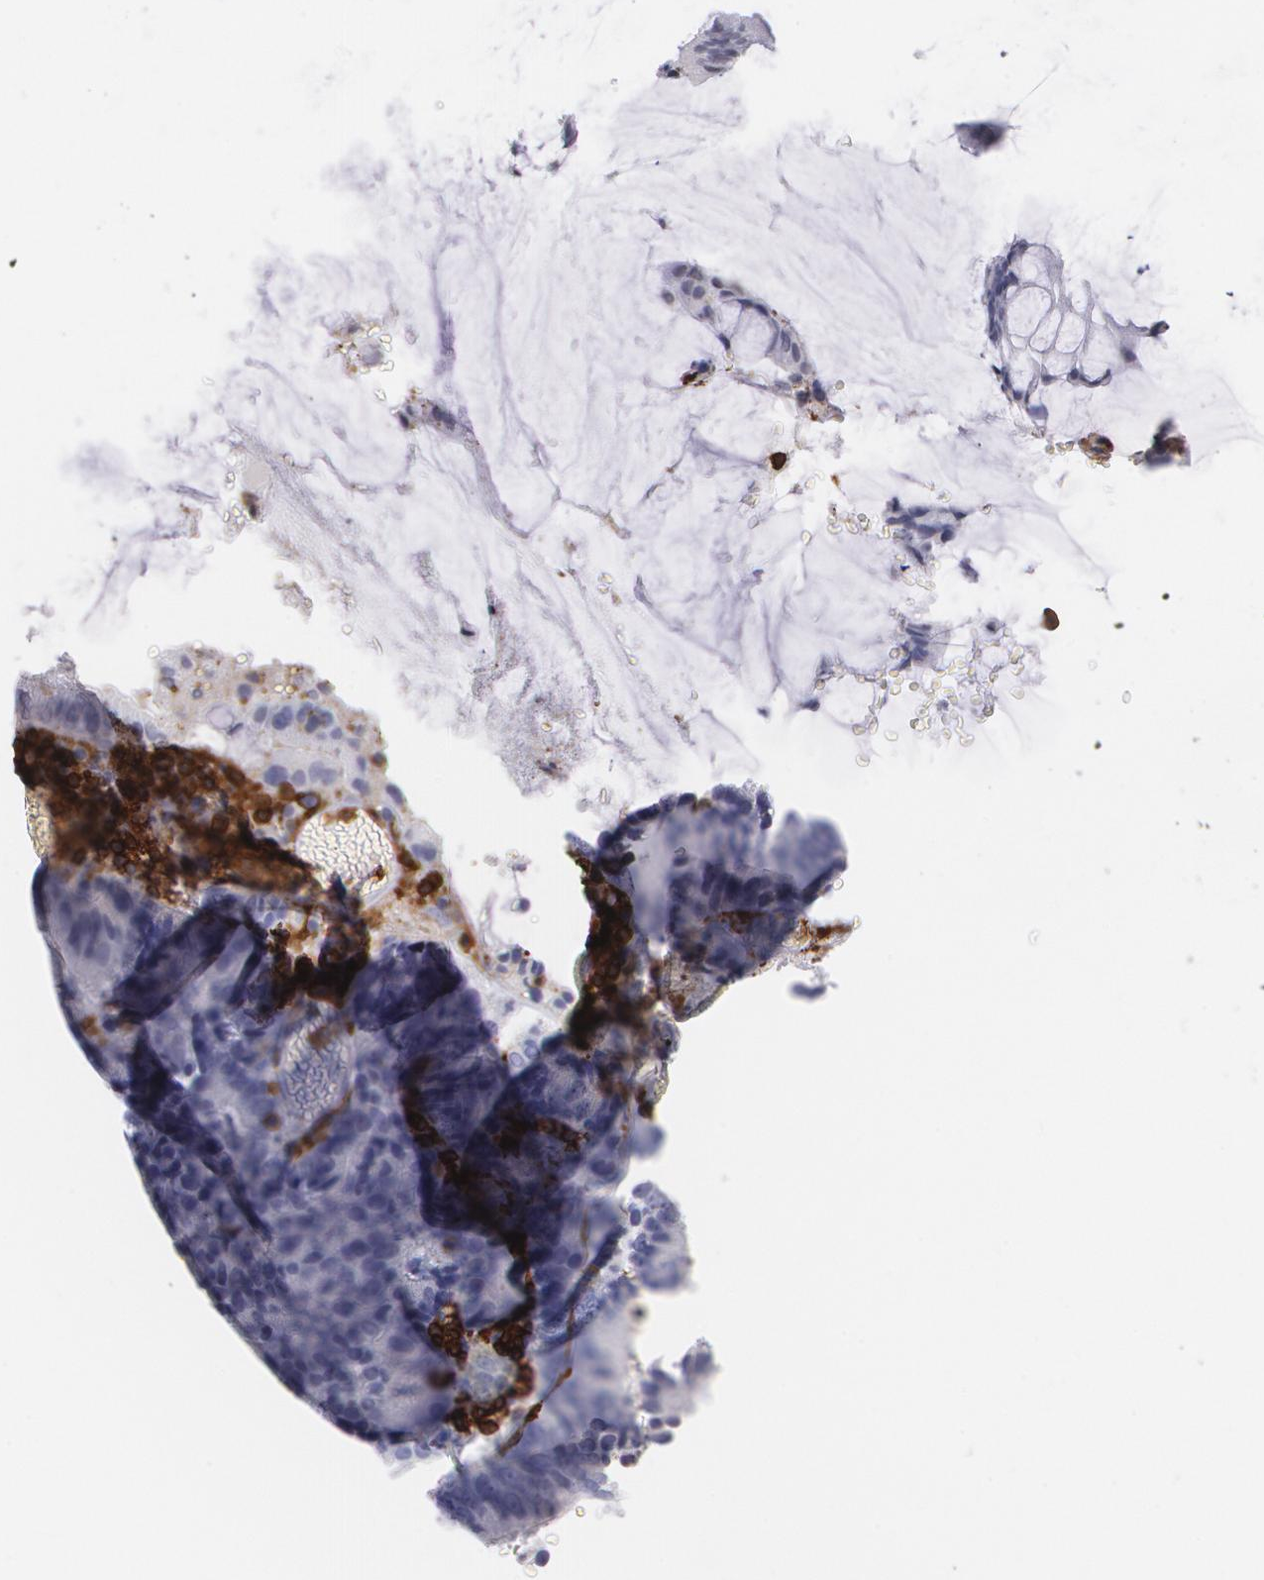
{"staining": {"intensity": "negative", "quantity": "none", "location": "none"}, "tissue": "colorectal cancer", "cell_type": "Tumor cells", "image_type": "cancer", "snomed": [{"axis": "morphology", "description": "Normal tissue, NOS"}, {"axis": "morphology", "description": "Adenocarcinoma, NOS"}, {"axis": "topography", "description": "Colon"}], "caption": "A photomicrograph of colorectal cancer (adenocarcinoma) stained for a protein displays no brown staining in tumor cells.", "gene": "PTPRC", "patient": {"sex": "female", "age": 78}}